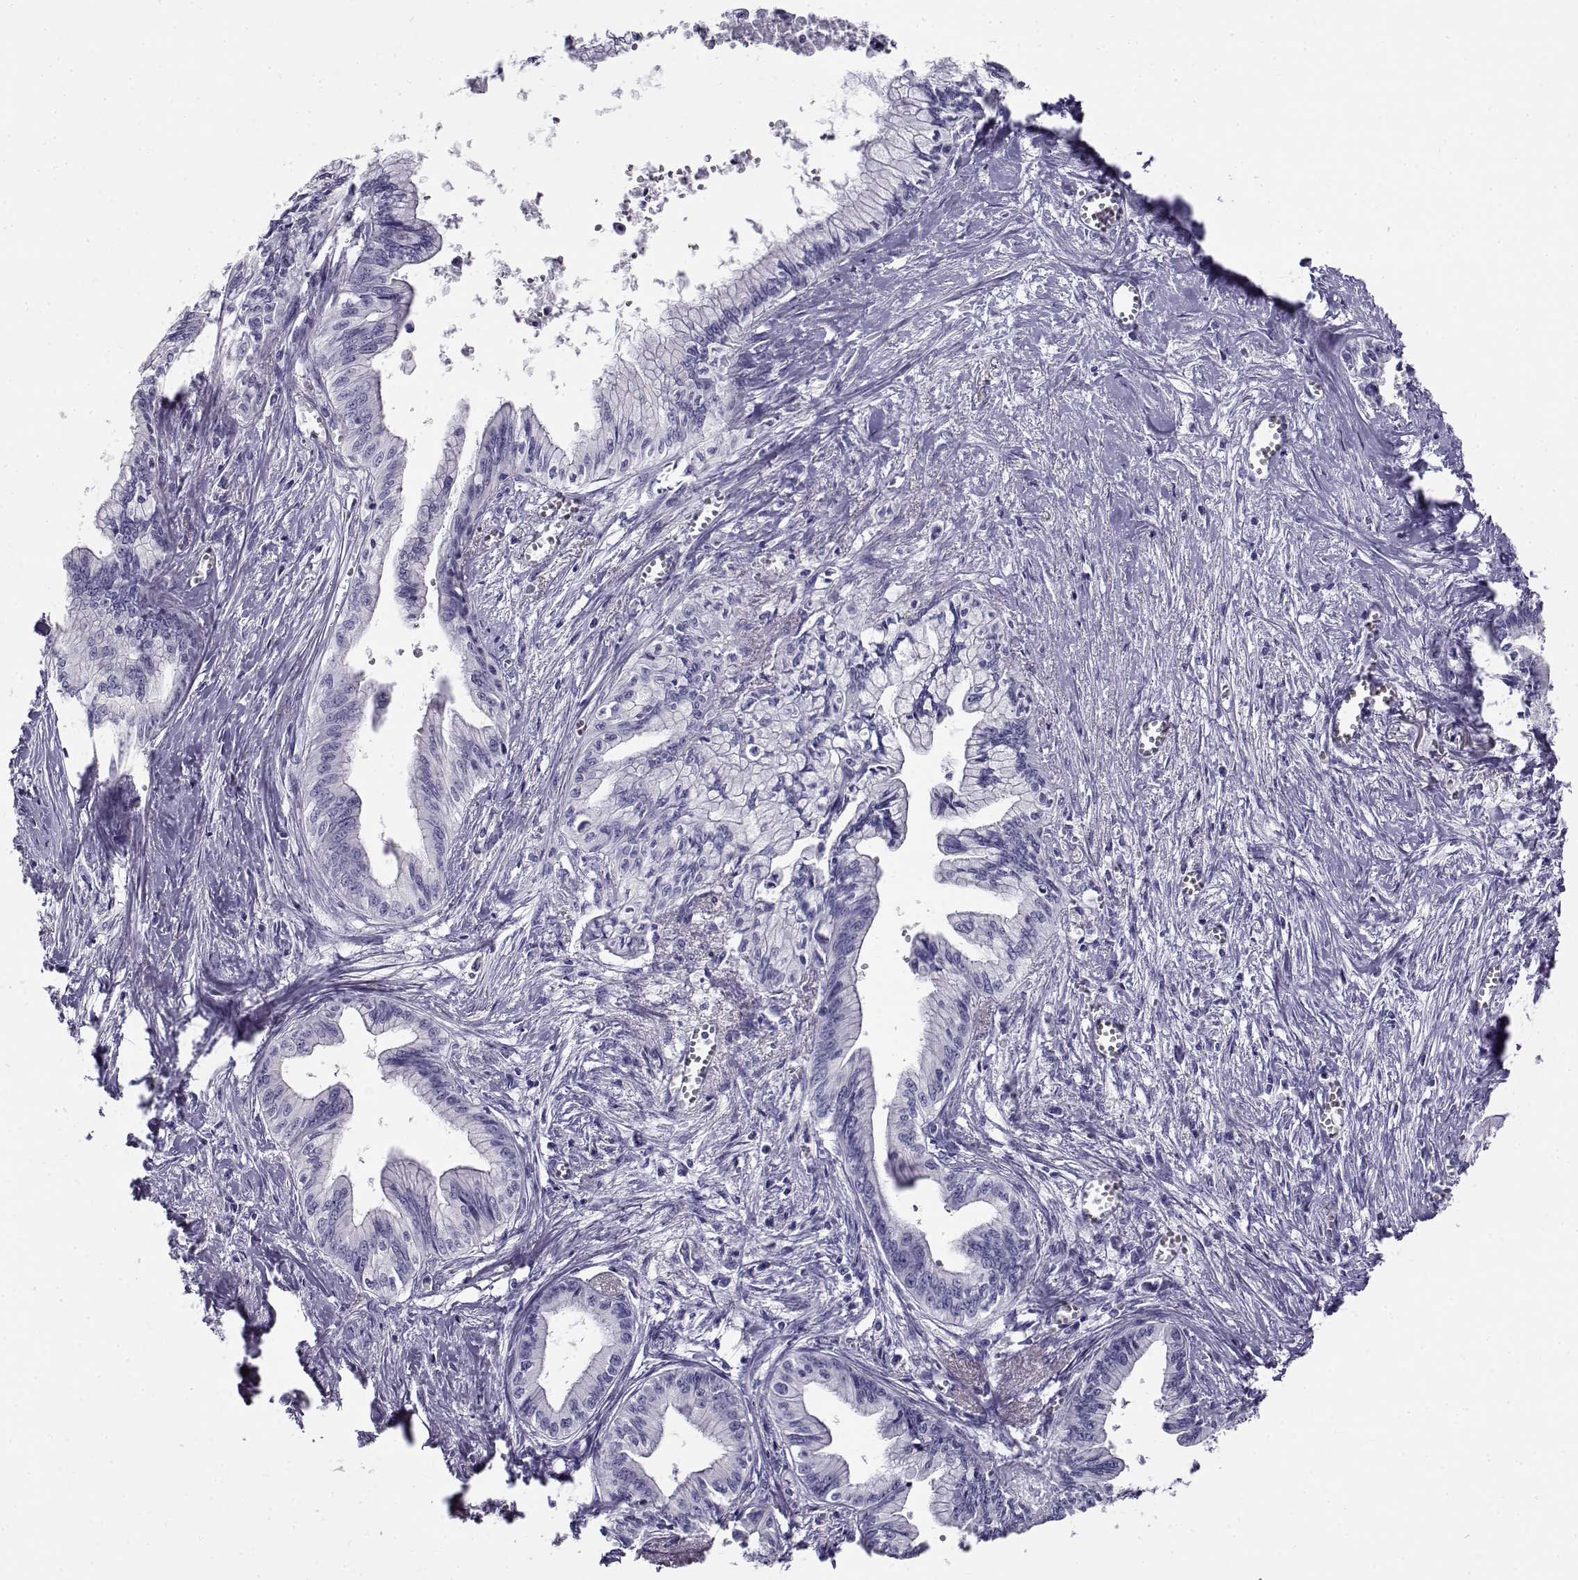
{"staining": {"intensity": "negative", "quantity": "none", "location": "none"}, "tissue": "pancreatic cancer", "cell_type": "Tumor cells", "image_type": "cancer", "snomed": [{"axis": "morphology", "description": "Adenocarcinoma, NOS"}, {"axis": "topography", "description": "Pancreas"}], "caption": "This micrograph is of pancreatic cancer (adenocarcinoma) stained with IHC to label a protein in brown with the nuclei are counter-stained blue. There is no staining in tumor cells.", "gene": "CABS1", "patient": {"sex": "female", "age": 61}}